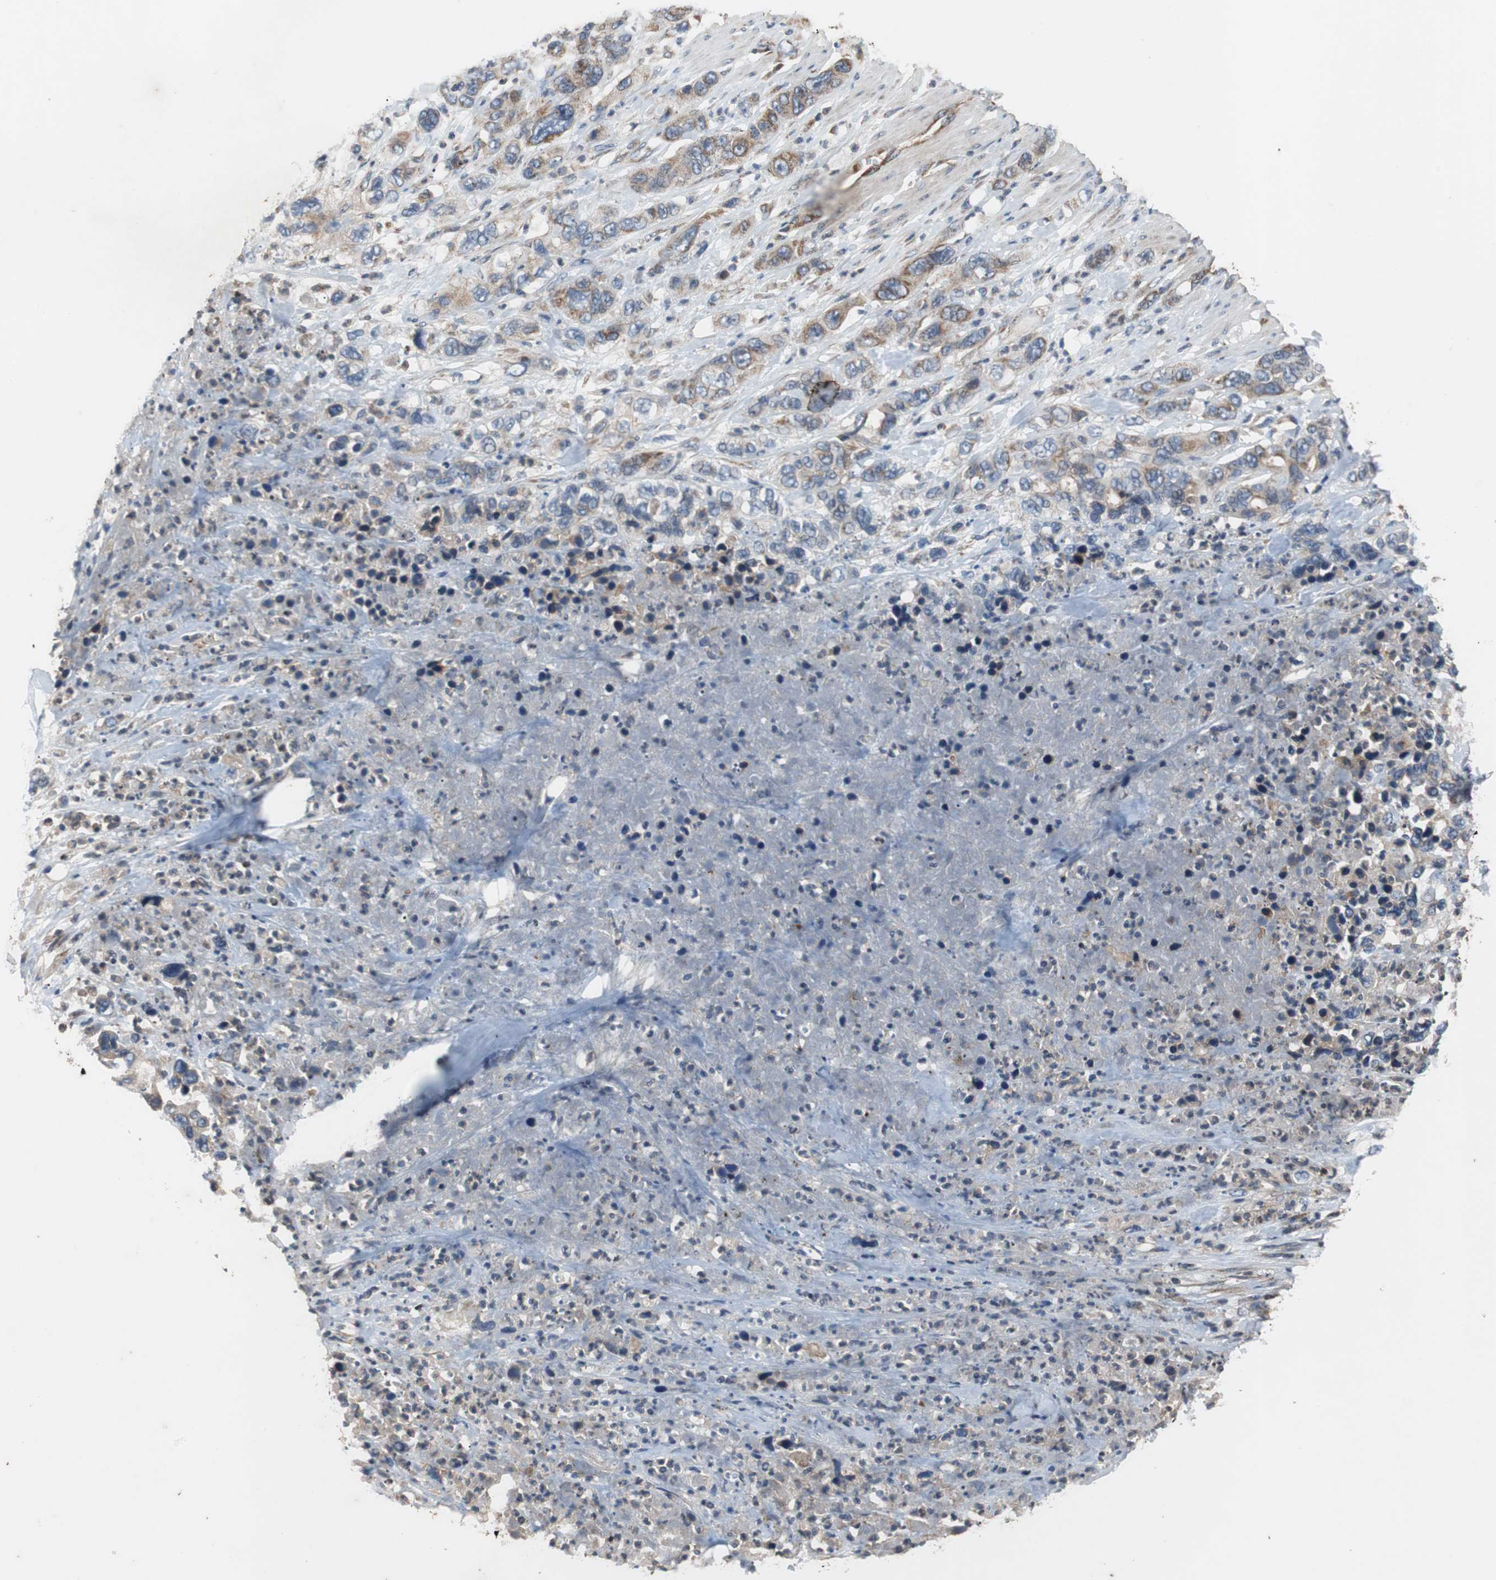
{"staining": {"intensity": "moderate", "quantity": ">75%", "location": "cytoplasmic/membranous"}, "tissue": "pancreatic cancer", "cell_type": "Tumor cells", "image_type": "cancer", "snomed": [{"axis": "morphology", "description": "Adenocarcinoma, NOS"}, {"axis": "topography", "description": "Pancreas"}], "caption": "DAB immunohistochemical staining of human adenocarcinoma (pancreatic) displays moderate cytoplasmic/membranous protein staining in approximately >75% of tumor cells. (Stains: DAB in brown, nuclei in blue, Microscopy: brightfield microscopy at high magnification).", "gene": "ACTR3", "patient": {"sex": "female", "age": 71}}